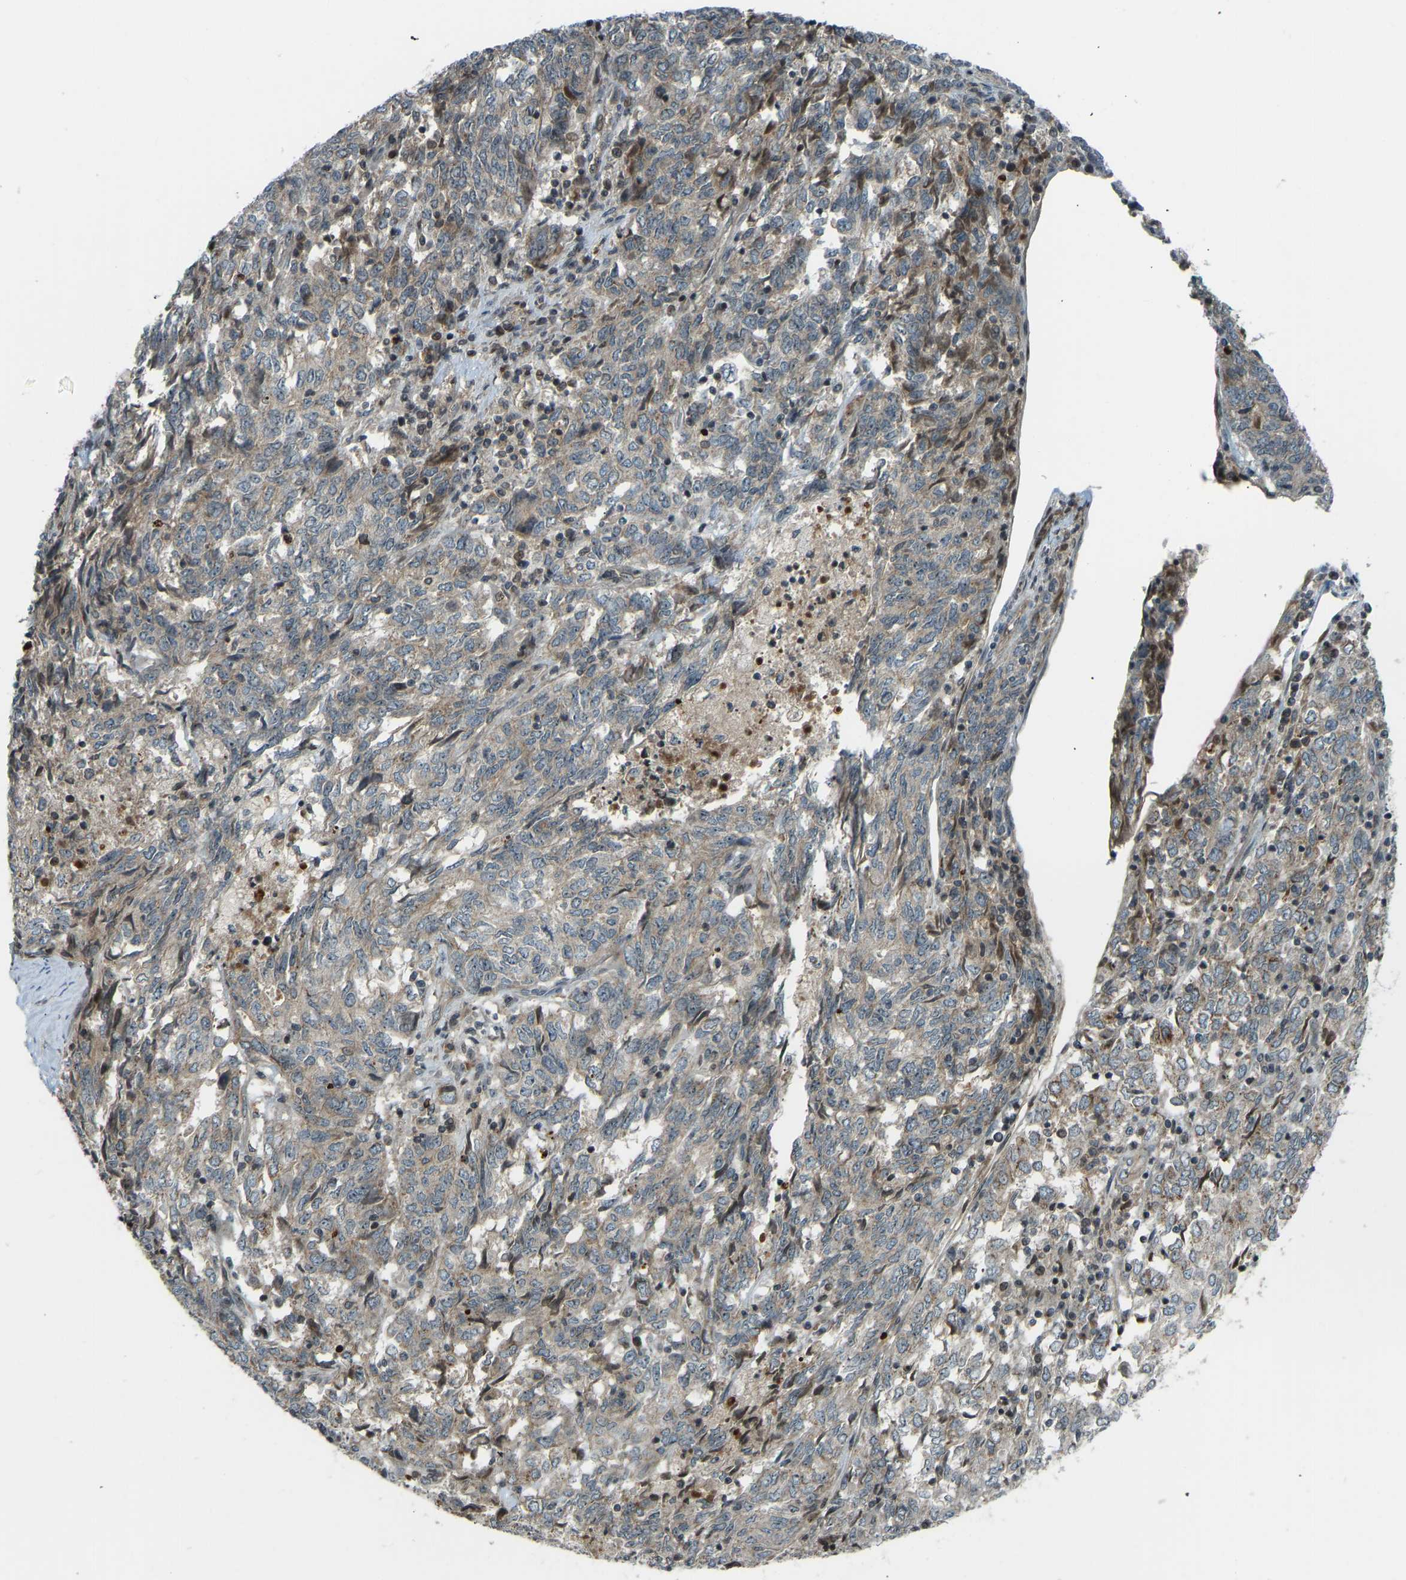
{"staining": {"intensity": "weak", "quantity": "25%-75%", "location": "cytoplasmic/membranous"}, "tissue": "endometrial cancer", "cell_type": "Tumor cells", "image_type": "cancer", "snomed": [{"axis": "morphology", "description": "Adenocarcinoma, NOS"}, {"axis": "topography", "description": "Endometrium"}], "caption": "Adenocarcinoma (endometrial) stained for a protein demonstrates weak cytoplasmic/membranous positivity in tumor cells.", "gene": "SVOPL", "patient": {"sex": "female", "age": 80}}